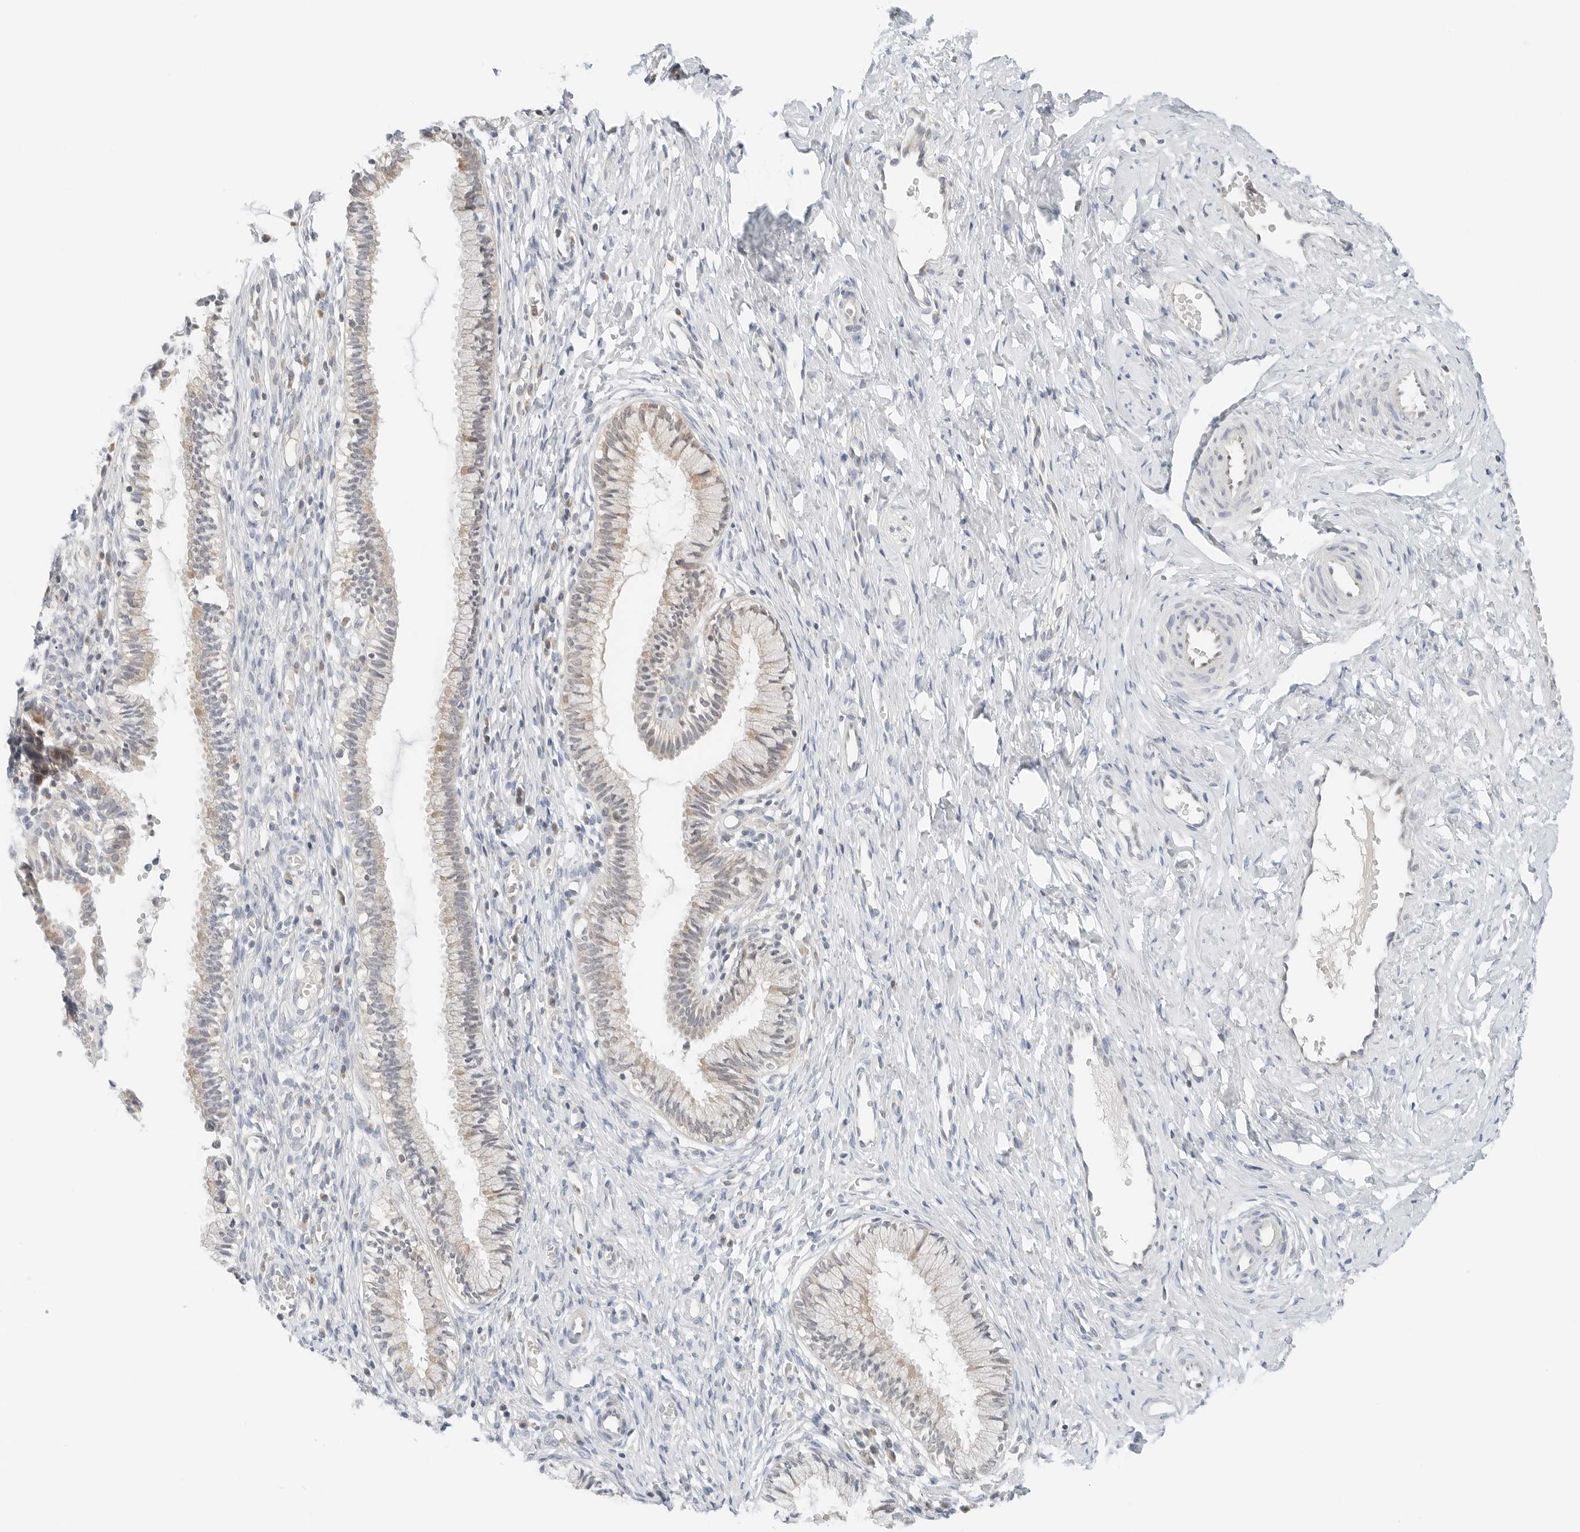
{"staining": {"intensity": "weak", "quantity": "<25%", "location": "cytoplasmic/membranous"}, "tissue": "cervix", "cell_type": "Glandular cells", "image_type": "normal", "snomed": [{"axis": "morphology", "description": "Normal tissue, NOS"}, {"axis": "topography", "description": "Cervix"}], "caption": "Immunohistochemistry micrograph of unremarkable human cervix stained for a protein (brown), which shows no positivity in glandular cells. Nuclei are stained in blue.", "gene": "IQCC", "patient": {"sex": "female", "age": 27}}